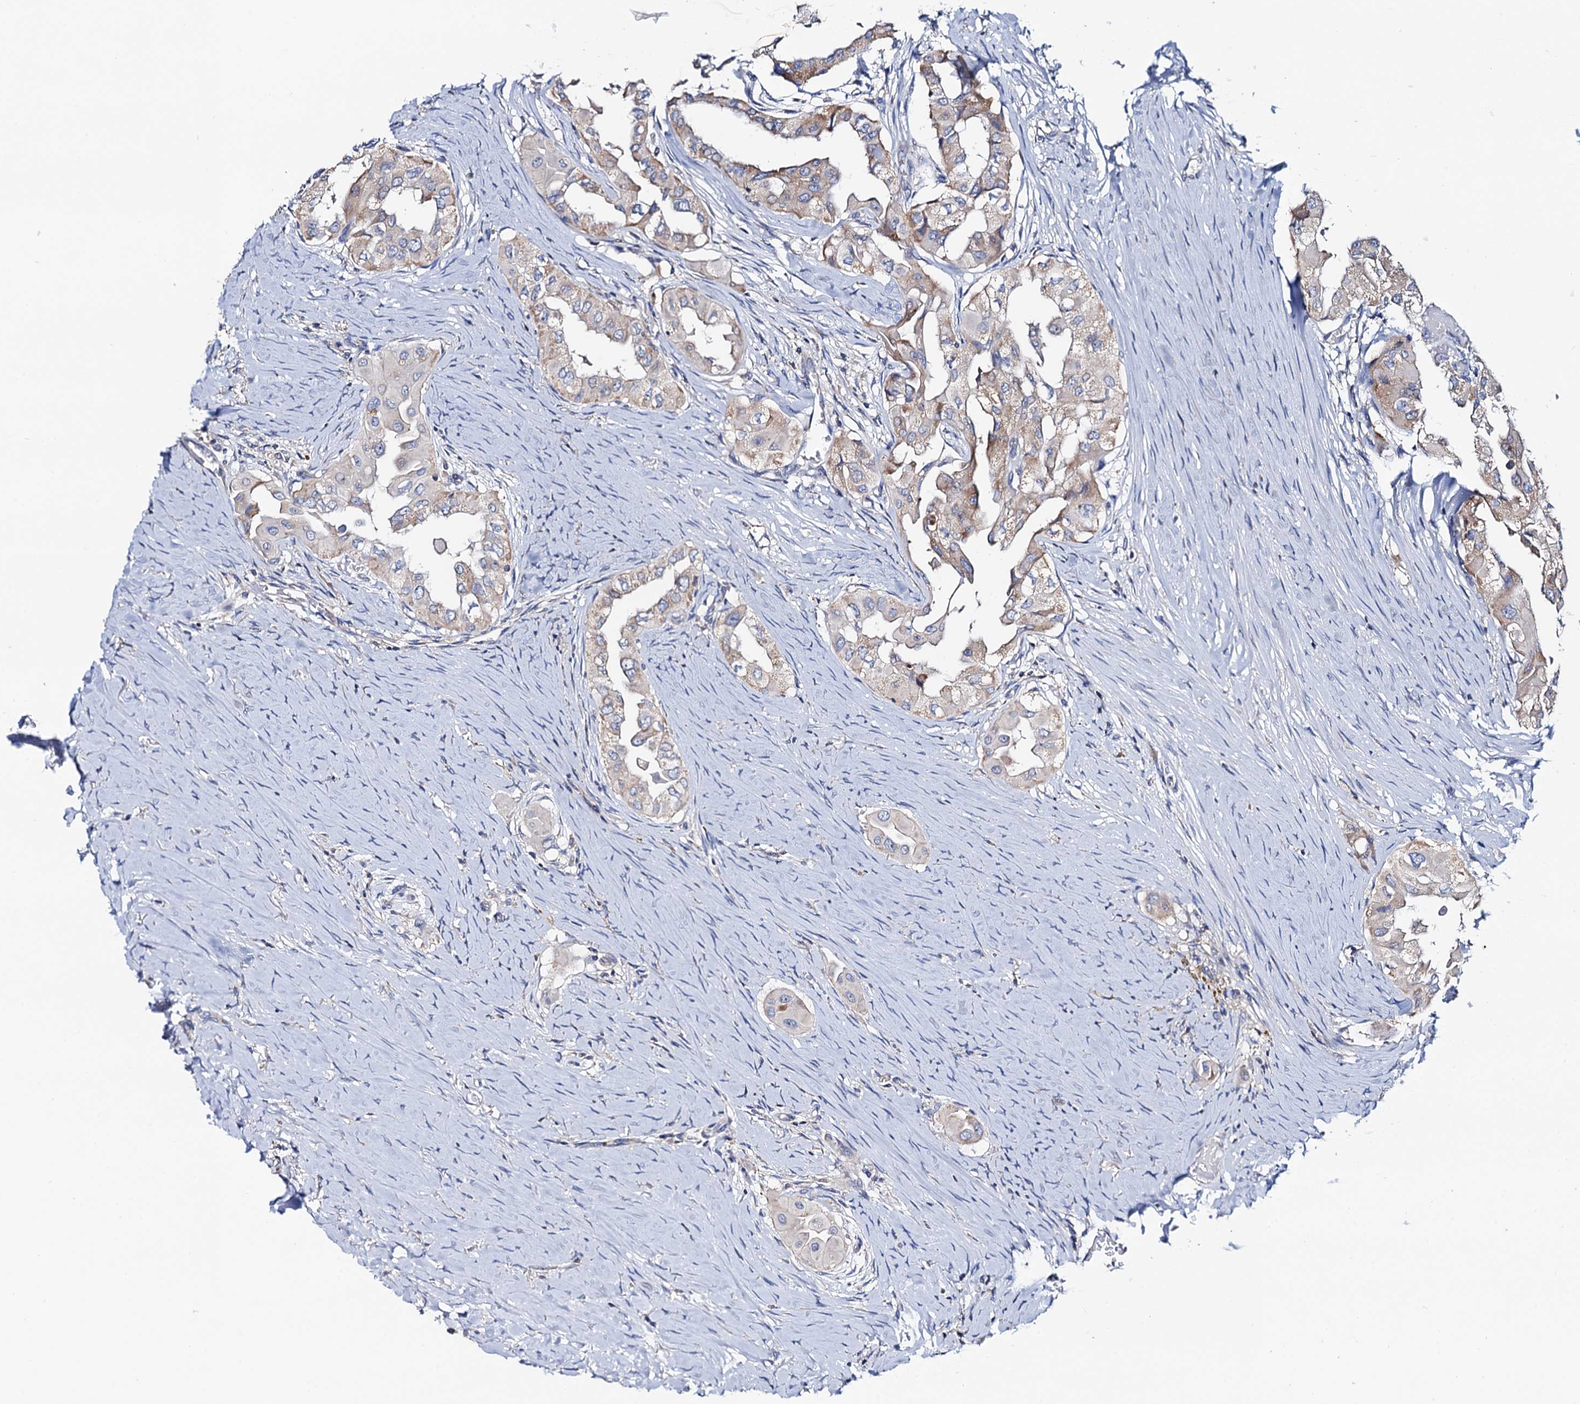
{"staining": {"intensity": "weak", "quantity": "25%-75%", "location": "cytoplasmic/membranous"}, "tissue": "thyroid cancer", "cell_type": "Tumor cells", "image_type": "cancer", "snomed": [{"axis": "morphology", "description": "Papillary adenocarcinoma, NOS"}, {"axis": "topography", "description": "Thyroid gland"}], "caption": "This micrograph displays IHC staining of thyroid cancer (papillary adenocarcinoma), with low weak cytoplasmic/membranous staining in approximately 25%-75% of tumor cells.", "gene": "MRPL48", "patient": {"sex": "female", "age": 59}}